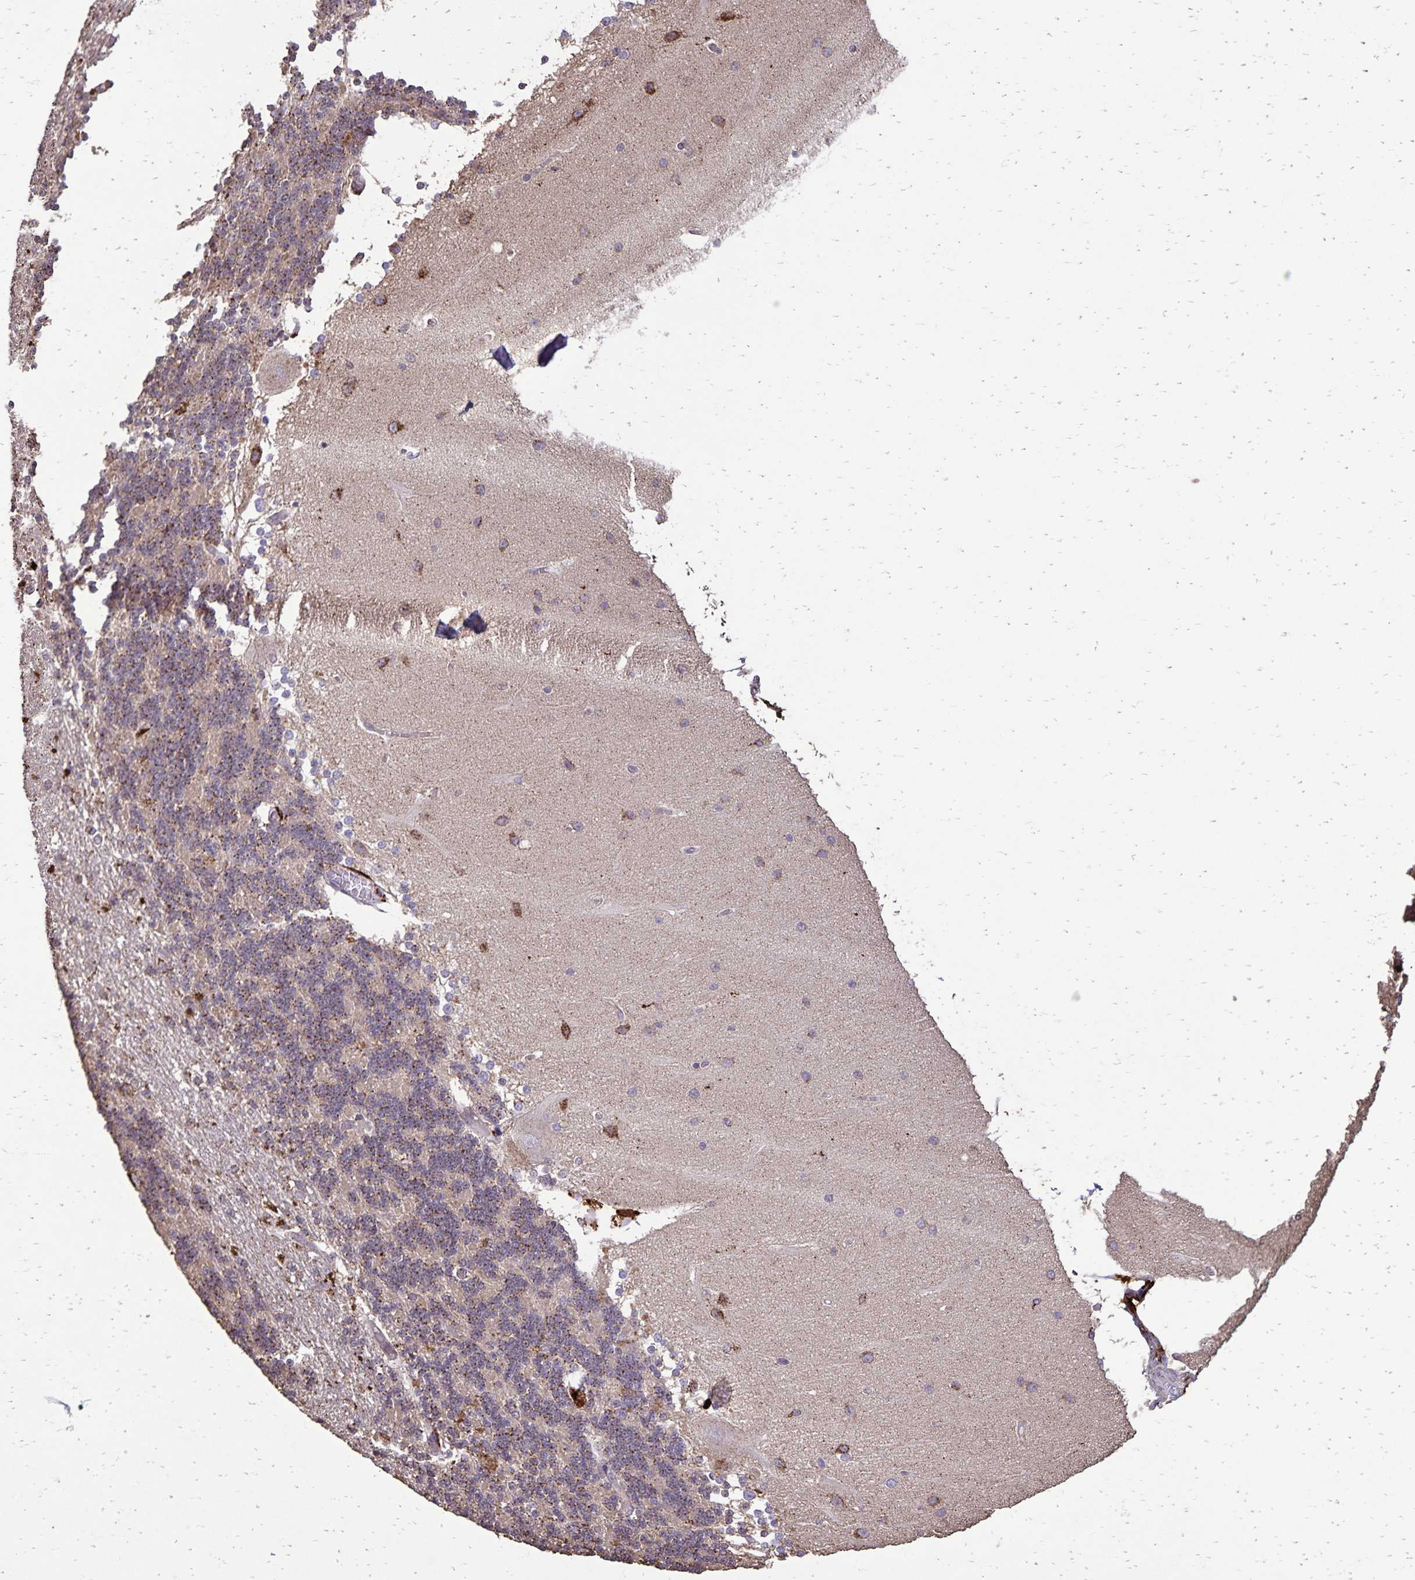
{"staining": {"intensity": "weak", "quantity": "<25%", "location": "cytoplasmic/membranous"}, "tissue": "cerebellum", "cell_type": "Cells in granular layer", "image_type": "normal", "snomed": [{"axis": "morphology", "description": "Normal tissue, NOS"}, {"axis": "topography", "description": "Cerebellum"}], "caption": "Cells in granular layer are negative for protein expression in normal human cerebellum. (DAB (3,3'-diaminobenzidine) immunohistochemistry with hematoxylin counter stain).", "gene": "CHMP1B", "patient": {"sex": "female", "age": 54}}